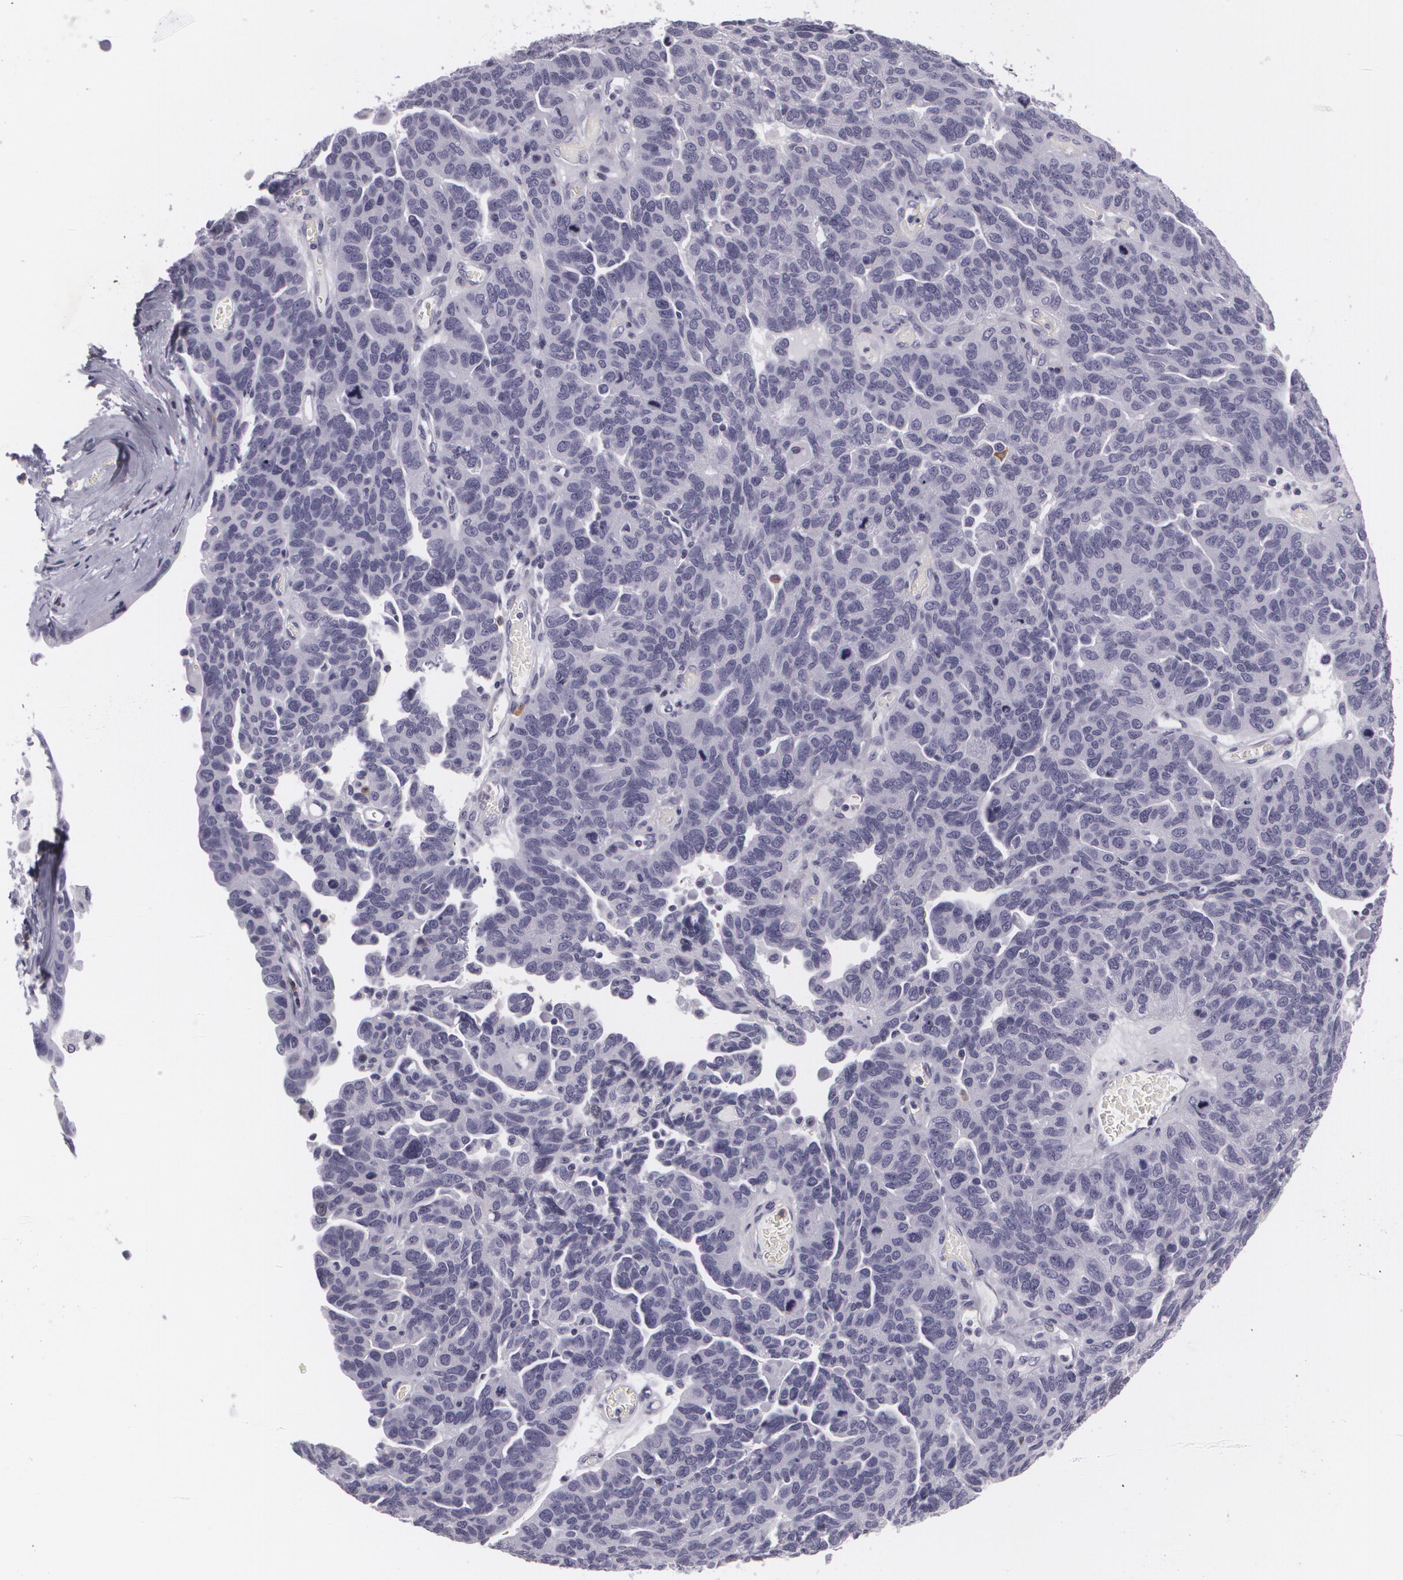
{"staining": {"intensity": "negative", "quantity": "none", "location": "none"}, "tissue": "ovarian cancer", "cell_type": "Tumor cells", "image_type": "cancer", "snomed": [{"axis": "morphology", "description": "Cystadenocarcinoma, serous, NOS"}, {"axis": "topography", "description": "Ovary"}], "caption": "This is an immunohistochemistry photomicrograph of human serous cystadenocarcinoma (ovarian). There is no positivity in tumor cells.", "gene": "MAP2", "patient": {"sex": "female", "age": 64}}